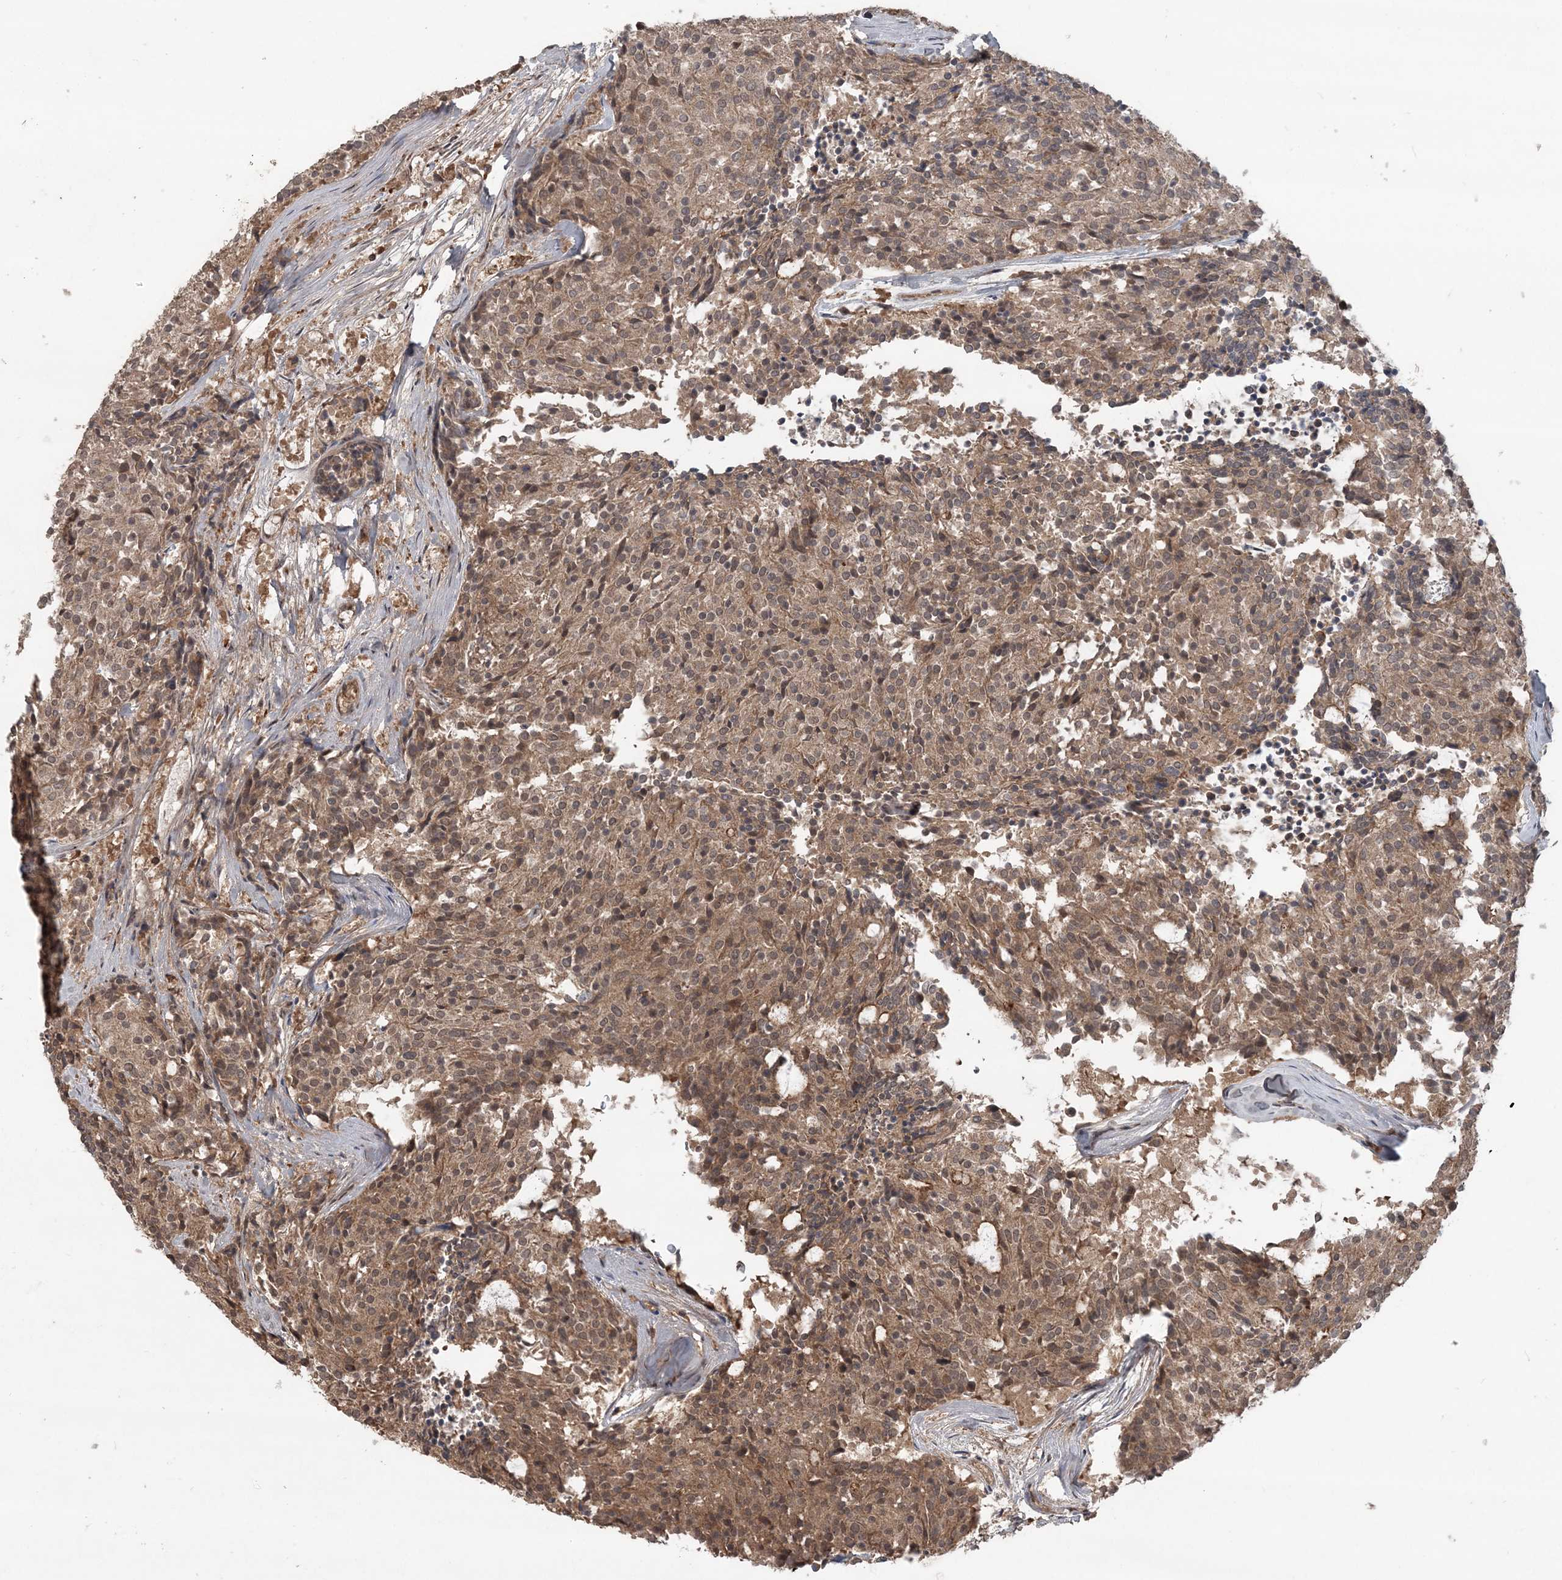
{"staining": {"intensity": "moderate", "quantity": ">75%", "location": "cytoplasmic/membranous"}, "tissue": "carcinoid", "cell_type": "Tumor cells", "image_type": "cancer", "snomed": [{"axis": "morphology", "description": "Carcinoid, malignant, NOS"}, {"axis": "topography", "description": "Pancreas"}], "caption": "Immunohistochemical staining of carcinoid shows medium levels of moderate cytoplasmic/membranous protein expression in approximately >75% of tumor cells.", "gene": "LACC1", "patient": {"sex": "female", "age": 54}}